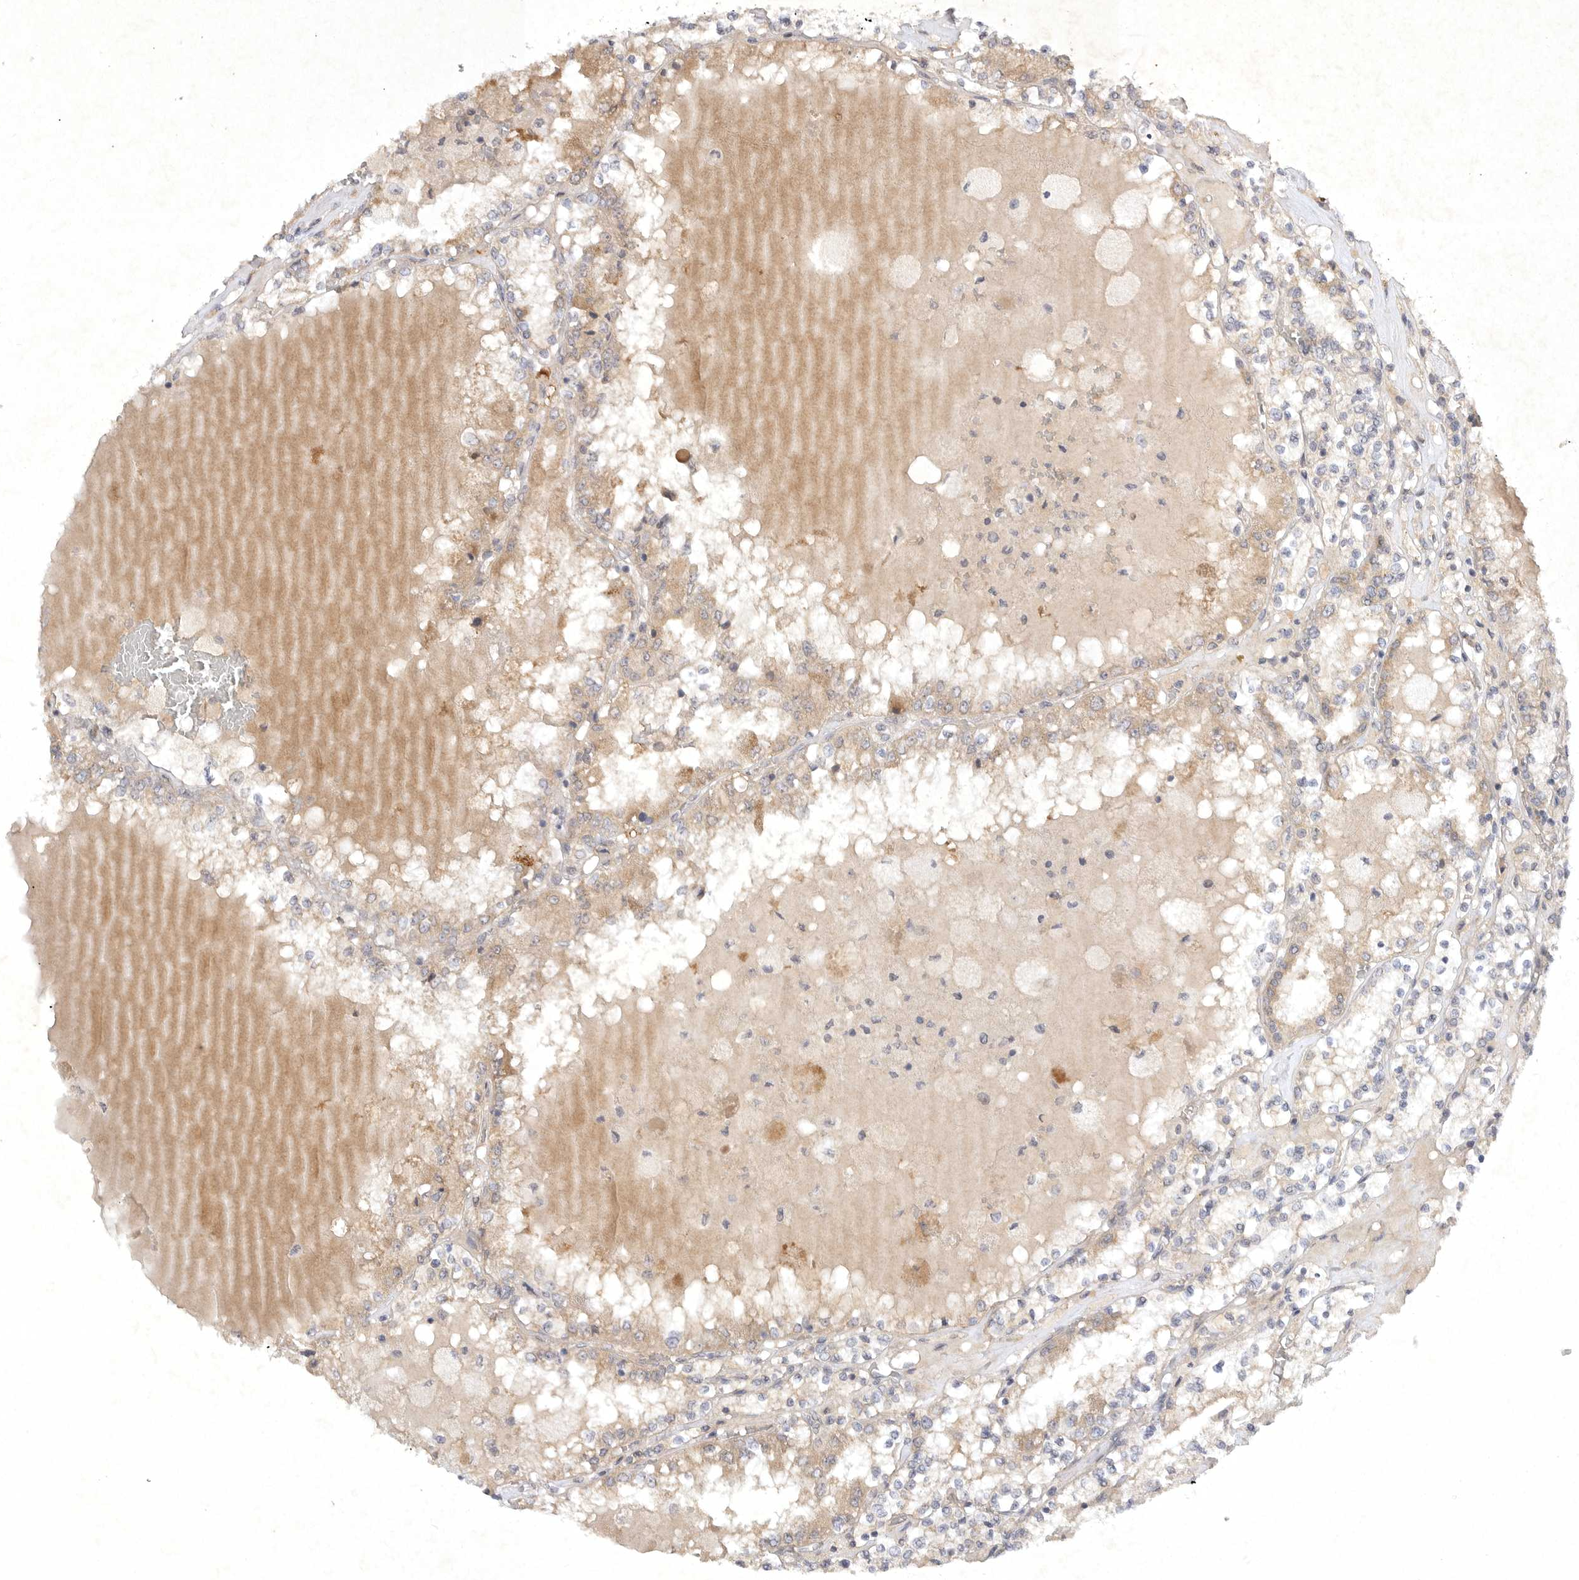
{"staining": {"intensity": "weak", "quantity": "25%-75%", "location": "cytoplasmic/membranous"}, "tissue": "renal cancer", "cell_type": "Tumor cells", "image_type": "cancer", "snomed": [{"axis": "morphology", "description": "Adenocarcinoma, NOS"}, {"axis": "topography", "description": "Kidney"}], "caption": "A brown stain shows weak cytoplasmic/membranous expression of a protein in renal cancer (adenocarcinoma) tumor cells. The staining is performed using DAB brown chromogen to label protein expression. The nuclei are counter-stained blue using hematoxylin.", "gene": "PTPDC1", "patient": {"sex": "female", "age": 56}}